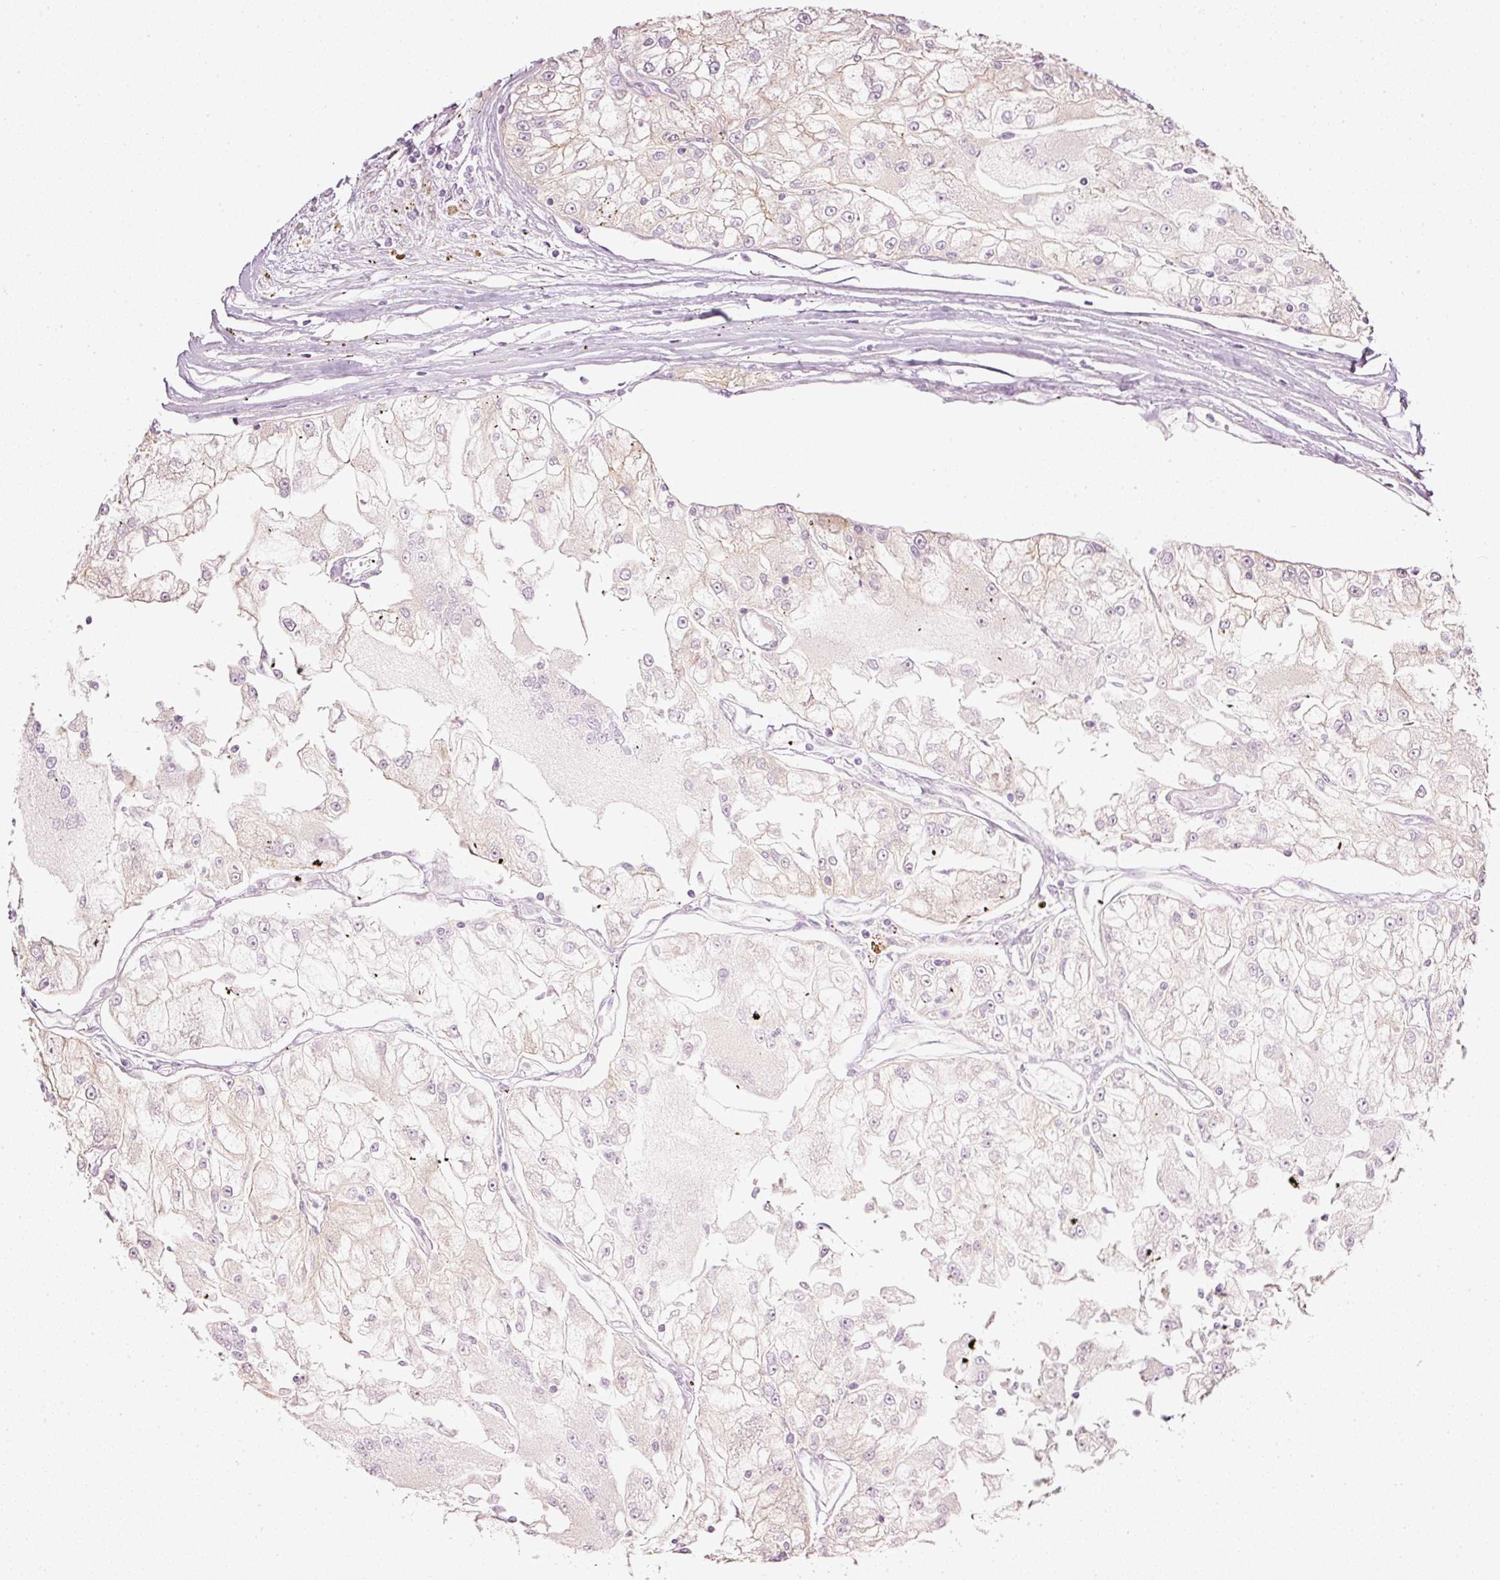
{"staining": {"intensity": "negative", "quantity": "none", "location": "none"}, "tissue": "renal cancer", "cell_type": "Tumor cells", "image_type": "cancer", "snomed": [{"axis": "morphology", "description": "Adenocarcinoma, NOS"}, {"axis": "topography", "description": "Kidney"}], "caption": "An image of human renal adenocarcinoma is negative for staining in tumor cells.", "gene": "TOGARAM1", "patient": {"sex": "female", "age": 72}}